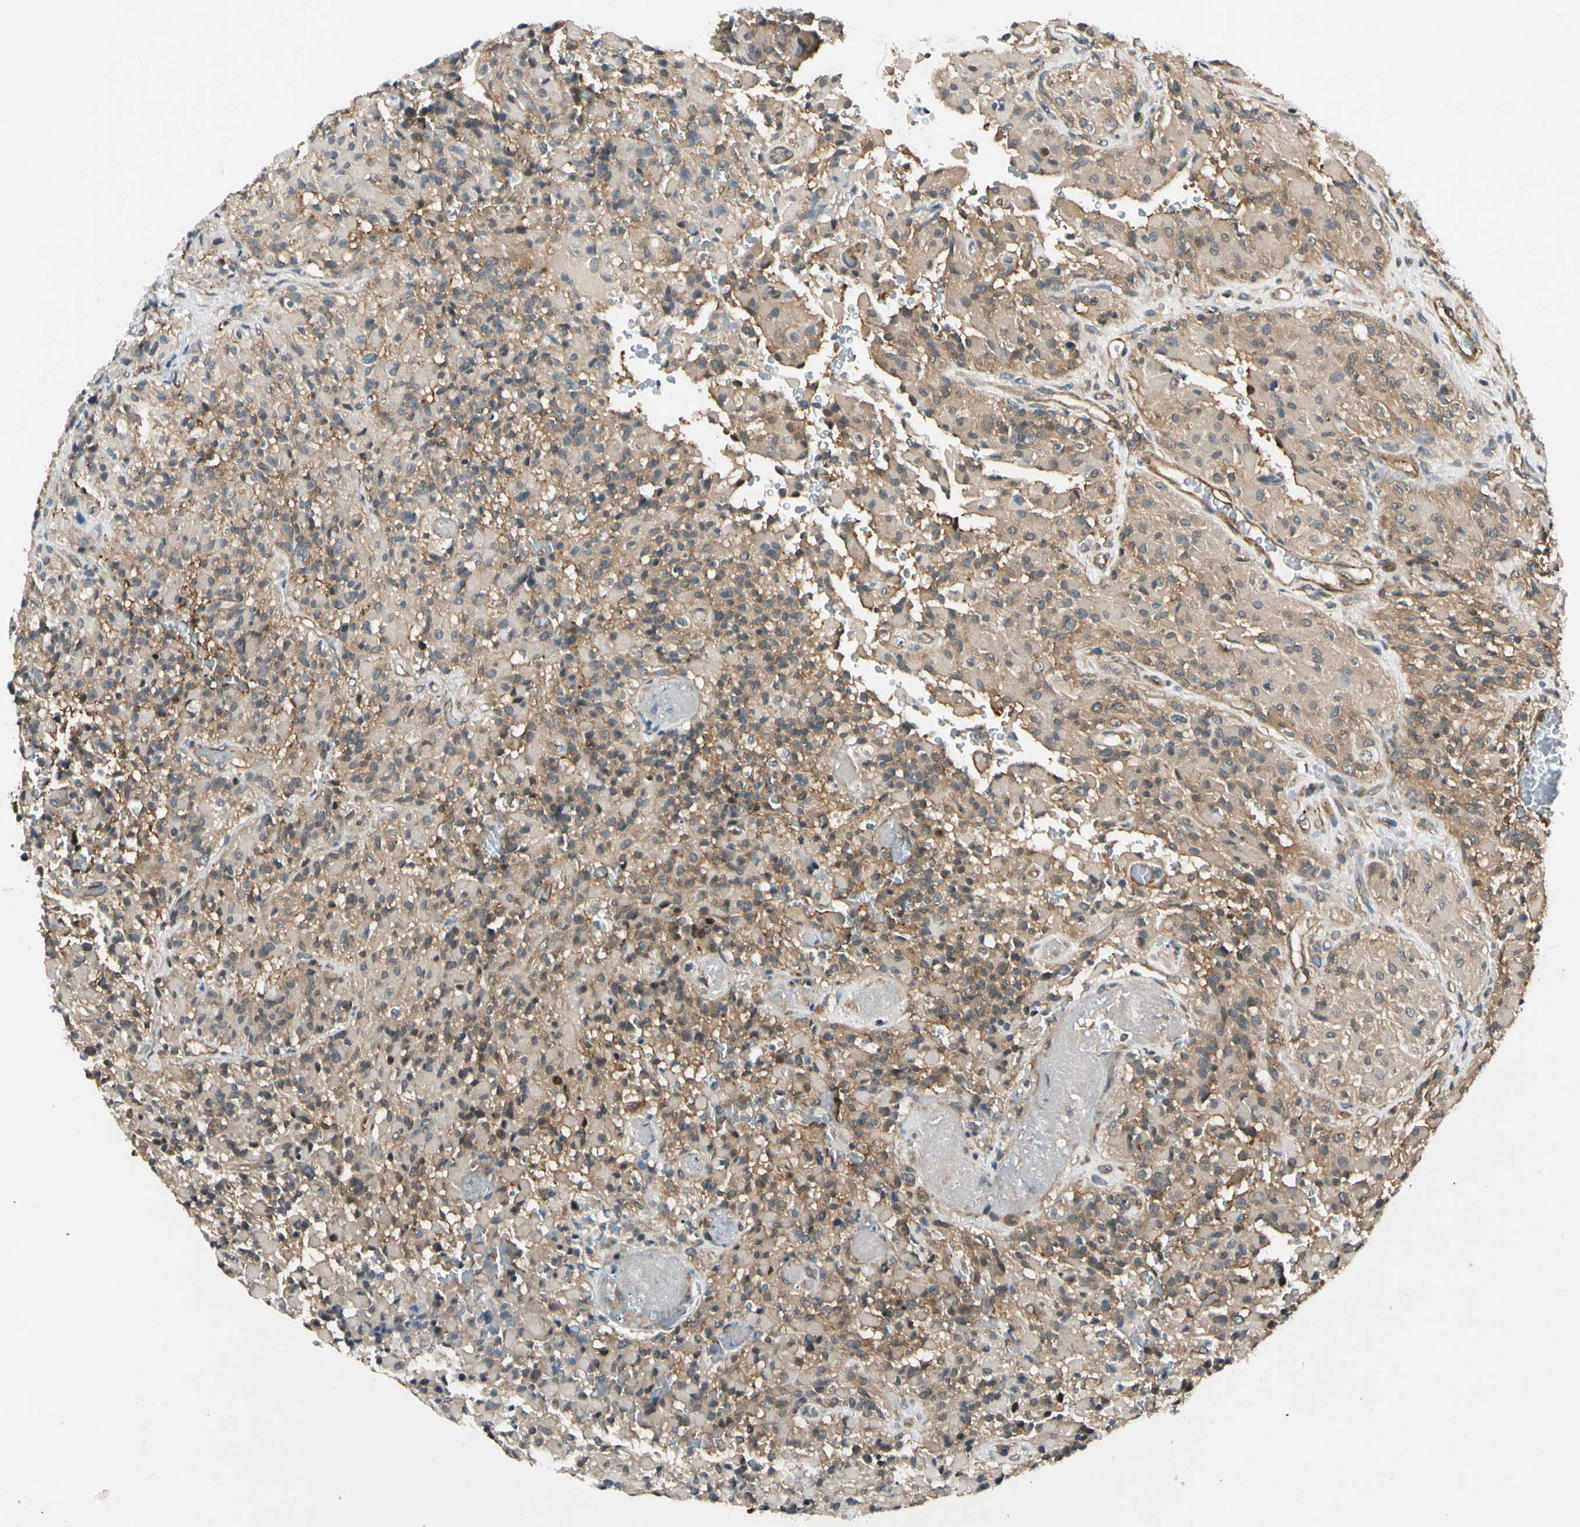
{"staining": {"intensity": "weak", "quantity": "25%-75%", "location": "cytoplasmic/membranous"}, "tissue": "glioma", "cell_type": "Tumor cells", "image_type": "cancer", "snomed": [{"axis": "morphology", "description": "Glioma, malignant, High grade"}, {"axis": "topography", "description": "Brain"}], "caption": "The micrograph shows a brown stain indicating the presence of a protein in the cytoplasmic/membranous of tumor cells in glioma. The protein is stained brown, and the nuclei are stained in blue (DAB IHC with brightfield microscopy, high magnification).", "gene": "ROCK2", "patient": {"sex": "male", "age": 71}}